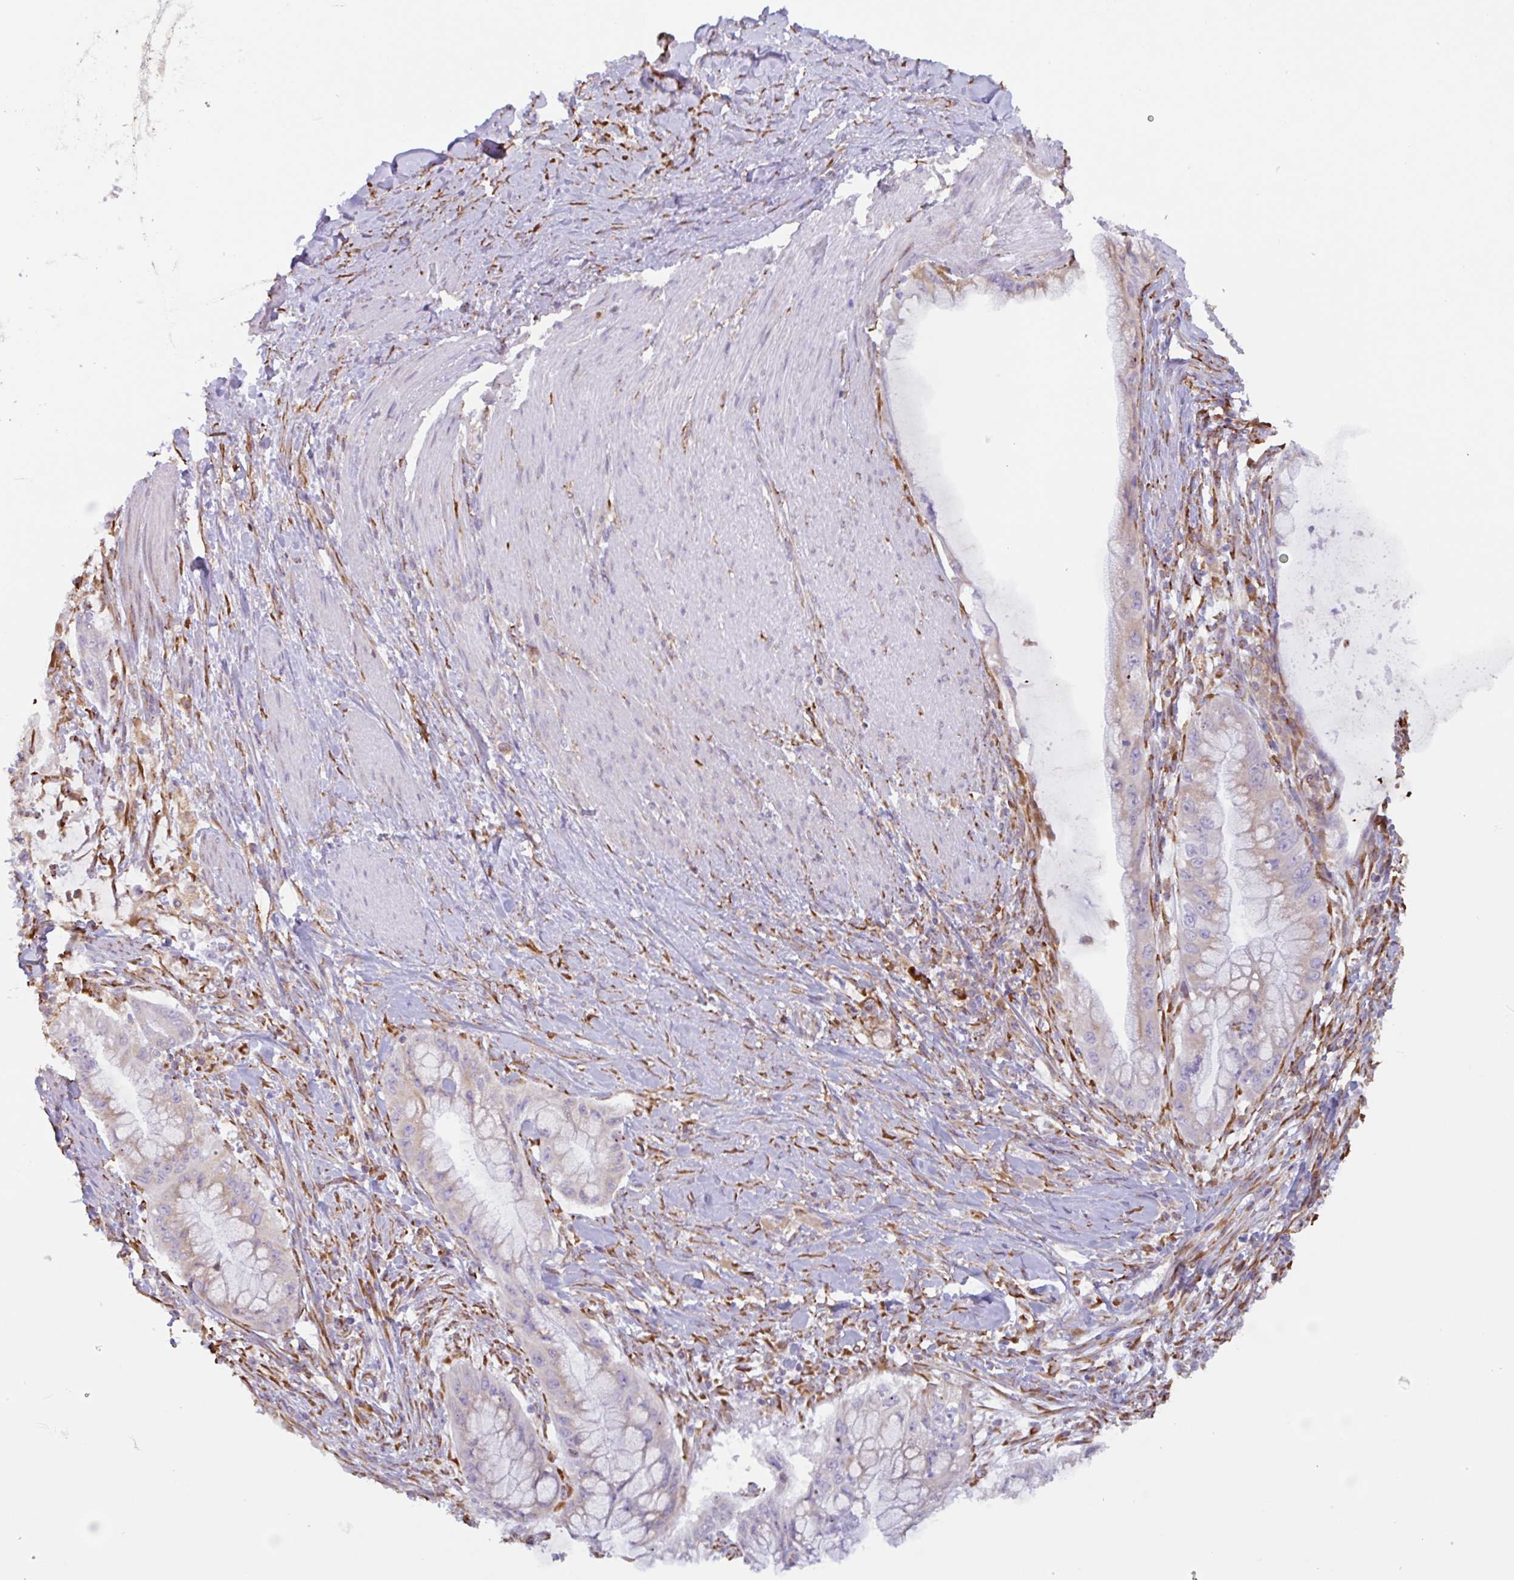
{"staining": {"intensity": "weak", "quantity": "<25%", "location": "cytoplasmic/membranous"}, "tissue": "pancreatic cancer", "cell_type": "Tumor cells", "image_type": "cancer", "snomed": [{"axis": "morphology", "description": "Adenocarcinoma, NOS"}, {"axis": "topography", "description": "Pancreas"}], "caption": "This is a photomicrograph of IHC staining of pancreatic cancer (adenocarcinoma), which shows no expression in tumor cells.", "gene": "DOK4", "patient": {"sex": "male", "age": 48}}